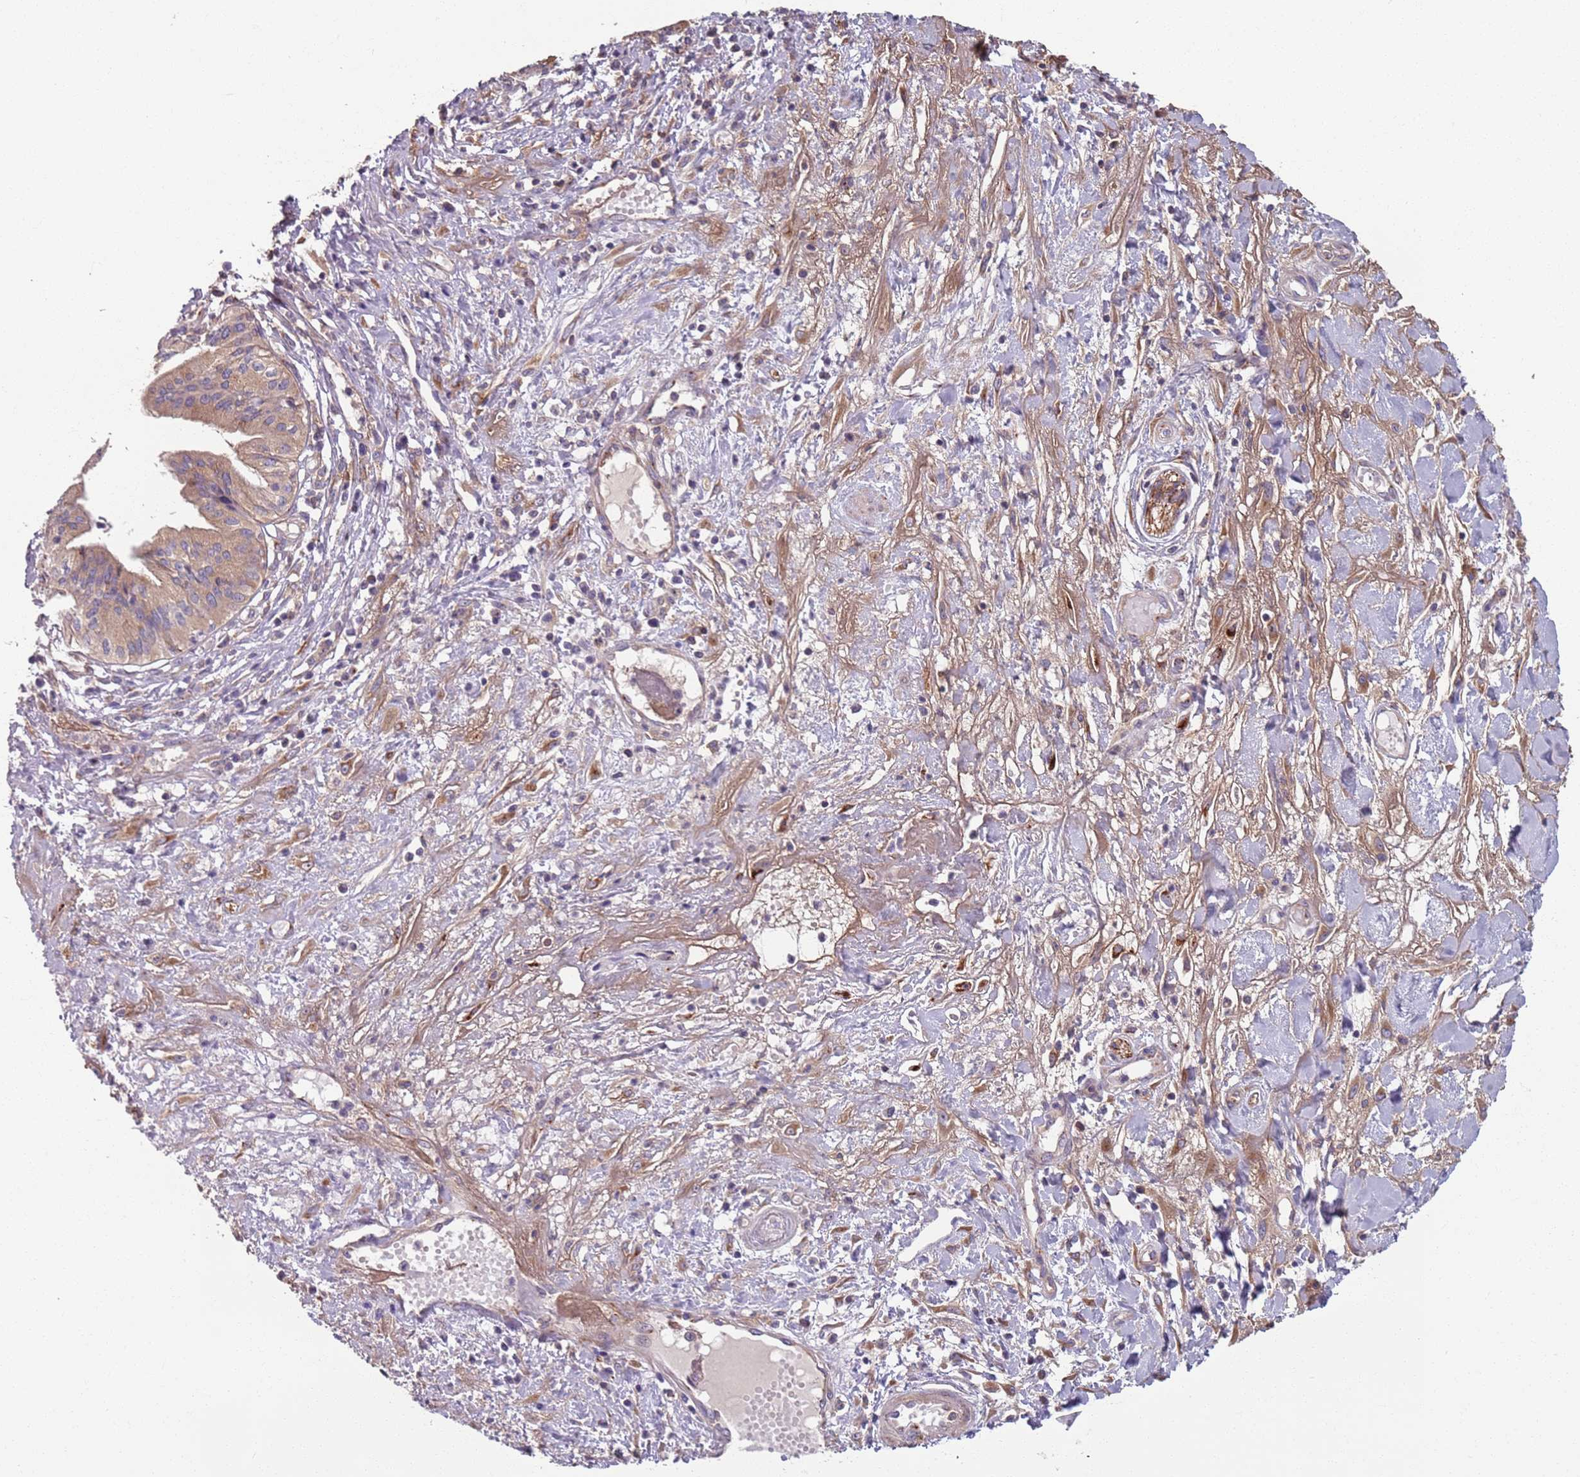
{"staining": {"intensity": "moderate", "quantity": ">75%", "location": "cytoplasmic/membranous"}, "tissue": "pancreatic cancer", "cell_type": "Tumor cells", "image_type": "cancer", "snomed": [{"axis": "morphology", "description": "Adenocarcinoma, NOS"}, {"axis": "topography", "description": "Pancreas"}], "caption": "Protein staining displays moderate cytoplasmic/membranous expression in about >75% of tumor cells in pancreatic adenocarcinoma. Immunohistochemistry stains the protein in brown and the nuclei are stained blue.", "gene": "AKTIP", "patient": {"sex": "female", "age": 50}}